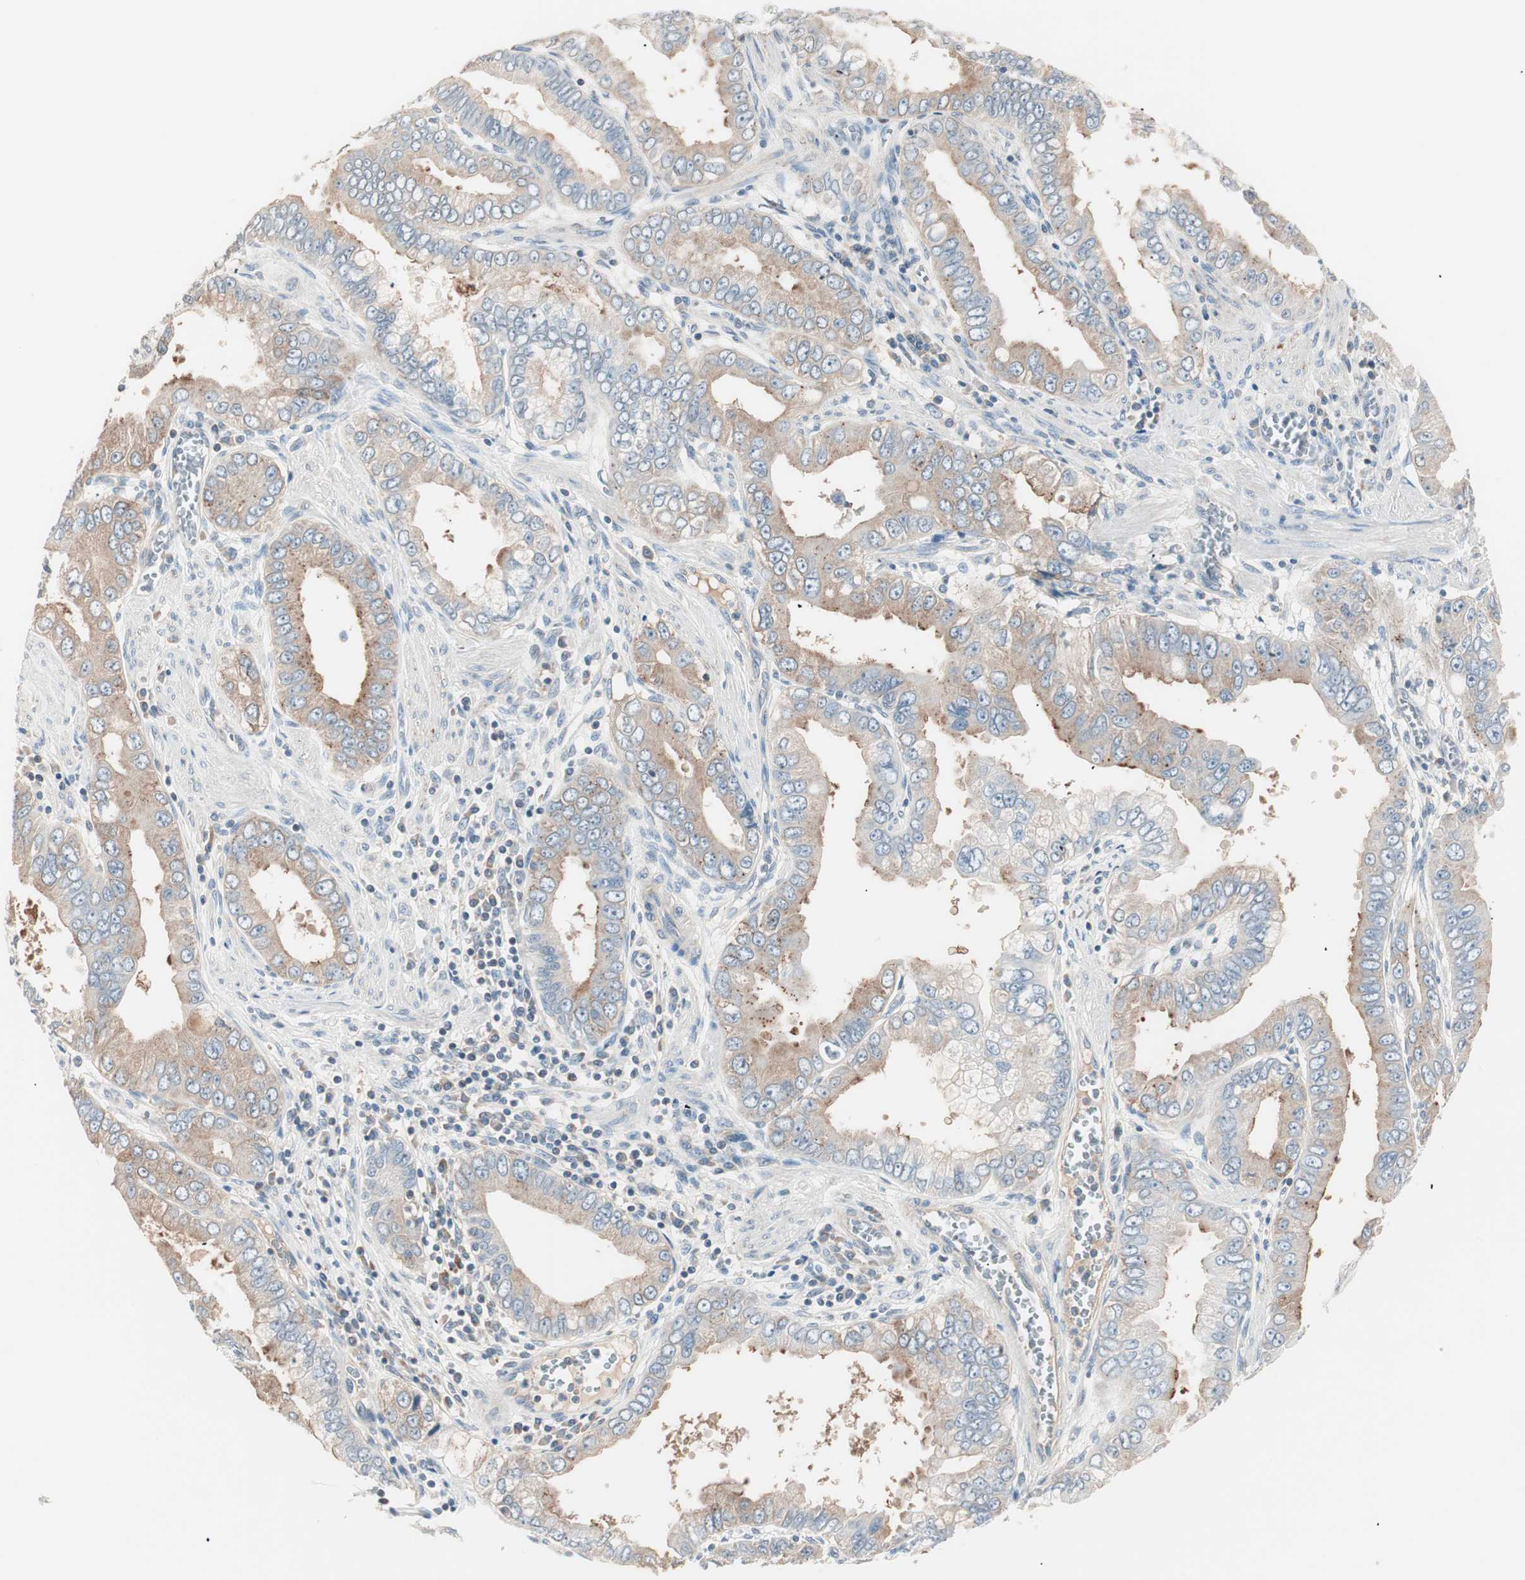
{"staining": {"intensity": "weak", "quantity": ">75%", "location": "cytoplasmic/membranous"}, "tissue": "pancreatic cancer", "cell_type": "Tumor cells", "image_type": "cancer", "snomed": [{"axis": "morphology", "description": "Normal tissue, NOS"}, {"axis": "topography", "description": "Lymph node"}], "caption": "An image of human pancreatic cancer stained for a protein shows weak cytoplasmic/membranous brown staining in tumor cells.", "gene": "RAD54B", "patient": {"sex": "male", "age": 50}}